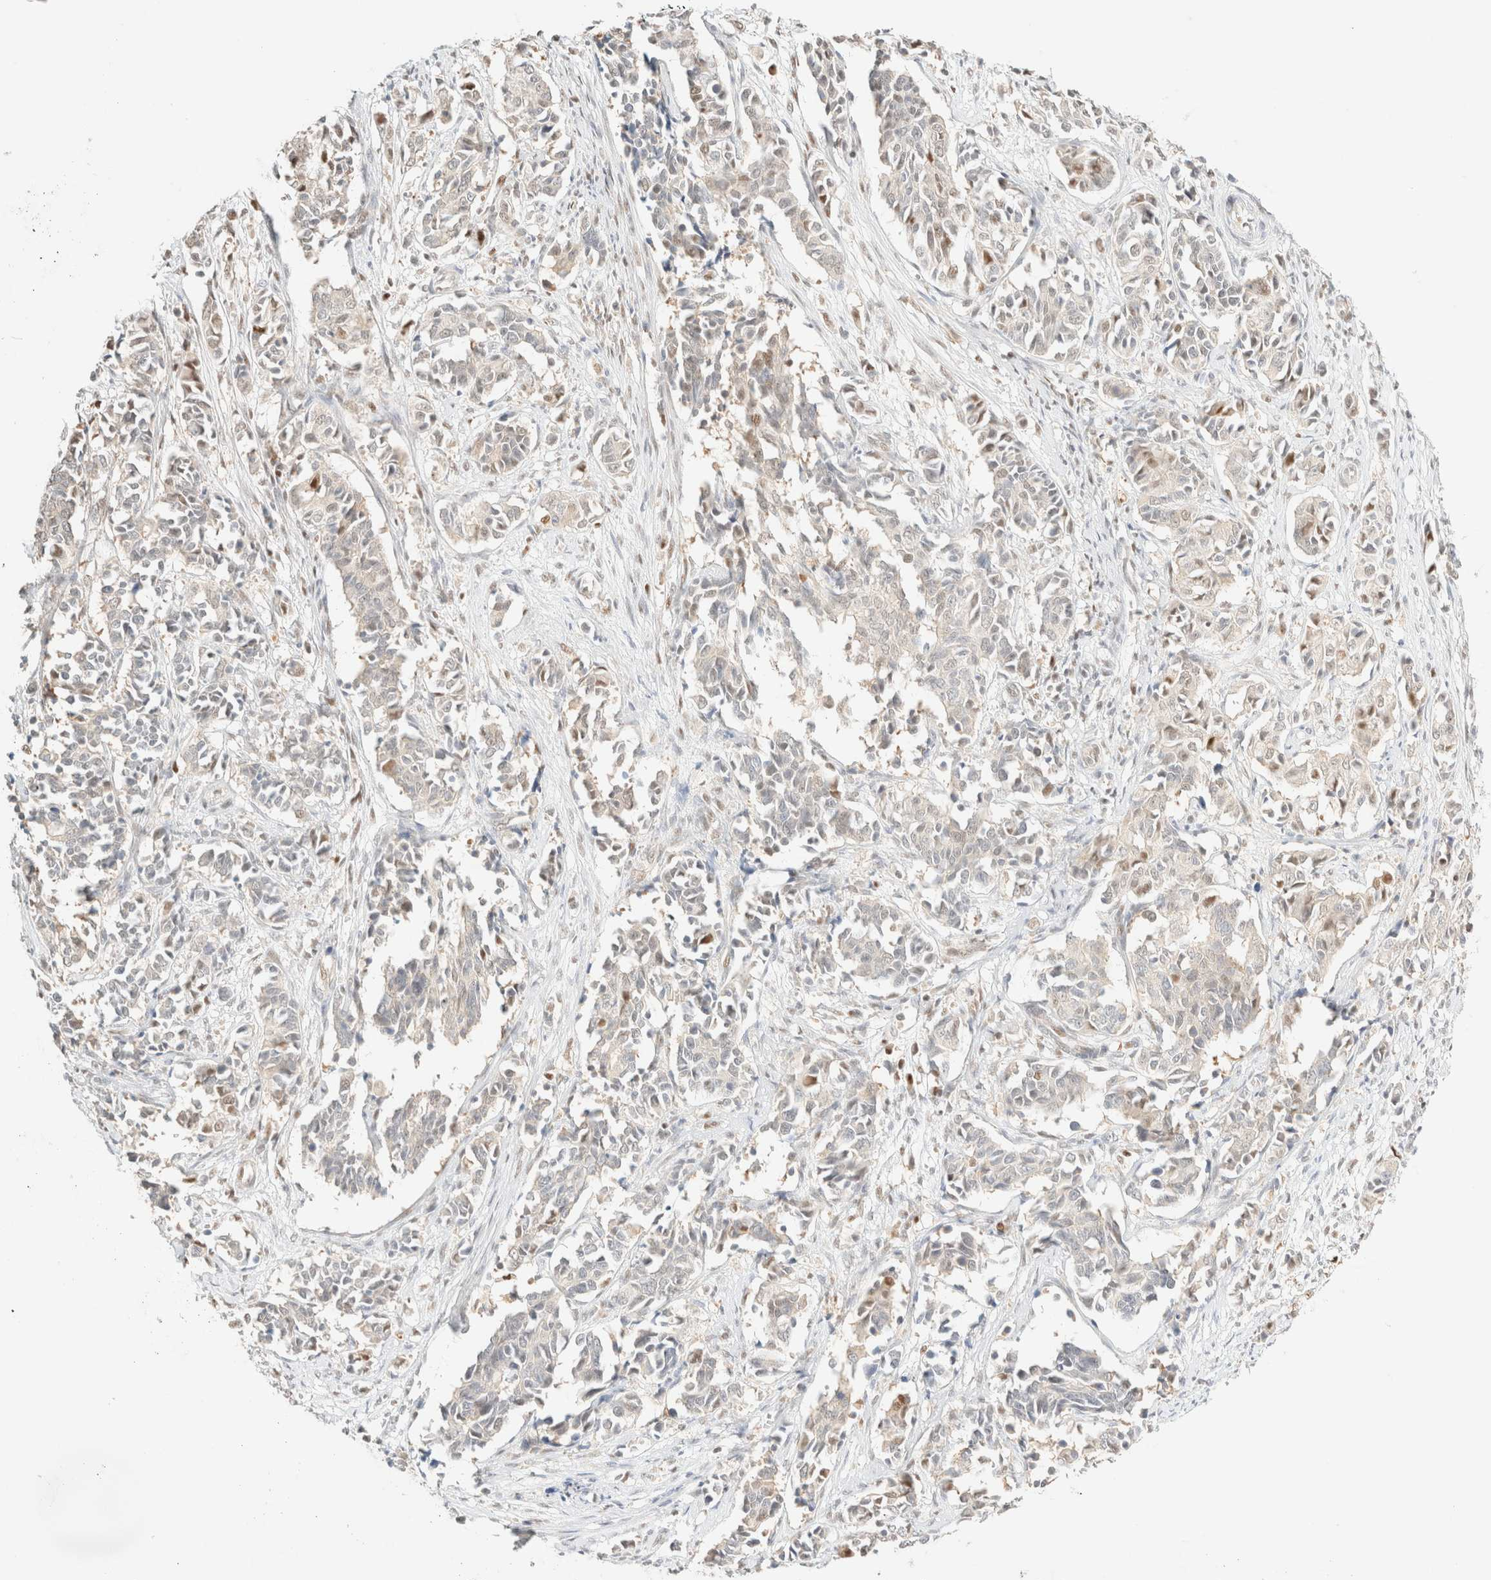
{"staining": {"intensity": "weak", "quantity": "<25%", "location": "nuclear"}, "tissue": "cervical cancer", "cell_type": "Tumor cells", "image_type": "cancer", "snomed": [{"axis": "morphology", "description": "Normal tissue, NOS"}, {"axis": "morphology", "description": "Squamous cell carcinoma, NOS"}, {"axis": "topography", "description": "Cervix"}], "caption": "A high-resolution photomicrograph shows immunohistochemistry staining of cervical squamous cell carcinoma, which displays no significant staining in tumor cells. Brightfield microscopy of immunohistochemistry stained with DAB (brown) and hematoxylin (blue), captured at high magnification.", "gene": "TSR1", "patient": {"sex": "female", "age": 35}}